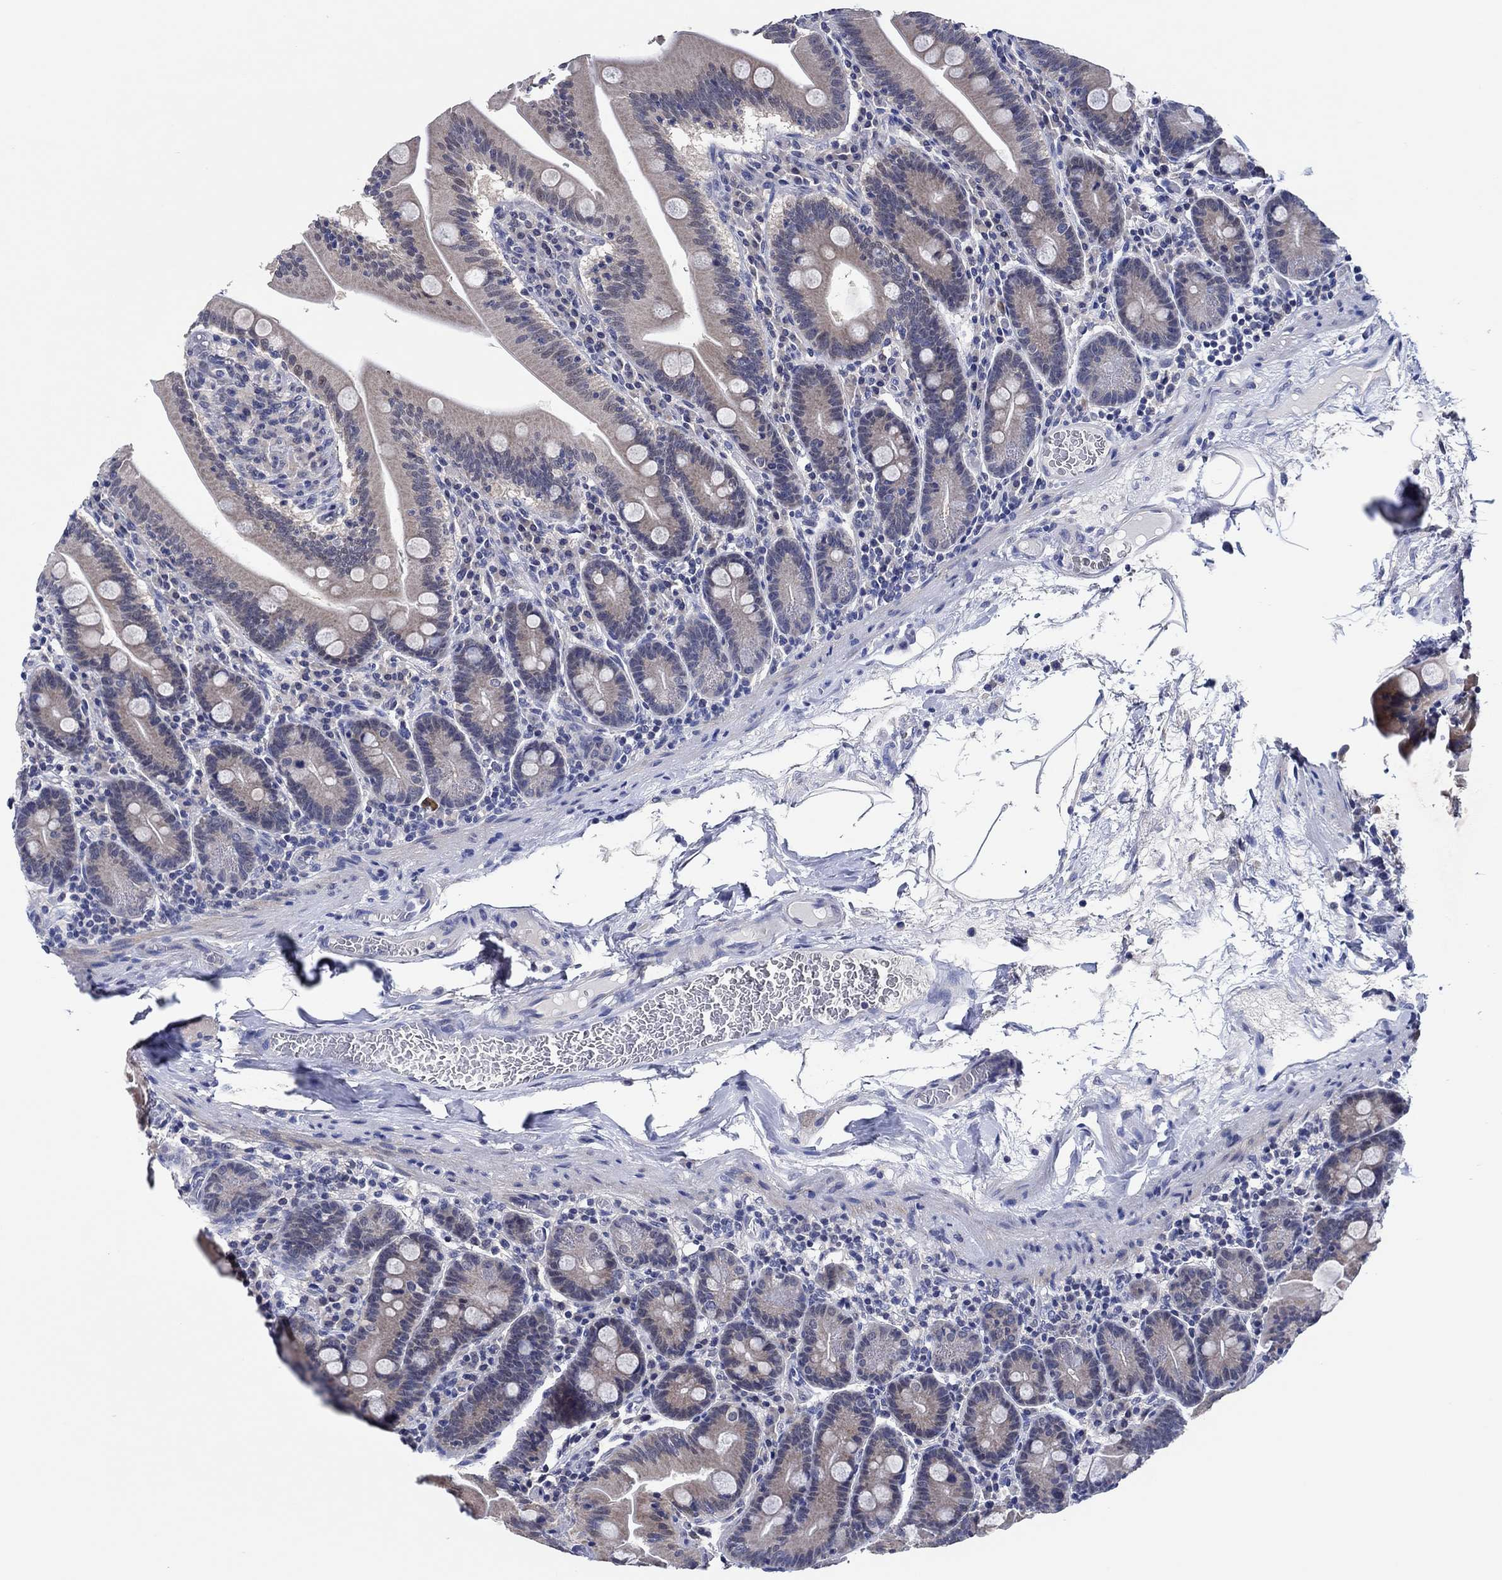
{"staining": {"intensity": "weak", "quantity": "<25%", "location": "cytoplasmic/membranous"}, "tissue": "small intestine", "cell_type": "Glandular cells", "image_type": "normal", "snomed": [{"axis": "morphology", "description": "Normal tissue, NOS"}, {"axis": "topography", "description": "Small intestine"}], "caption": "There is no significant staining in glandular cells of small intestine. The staining was performed using DAB (3,3'-diaminobenzidine) to visualize the protein expression in brown, while the nuclei were stained in blue with hematoxylin (Magnification: 20x).", "gene": "PRRT3", "patient": {"sex": "male", "age": 37}}